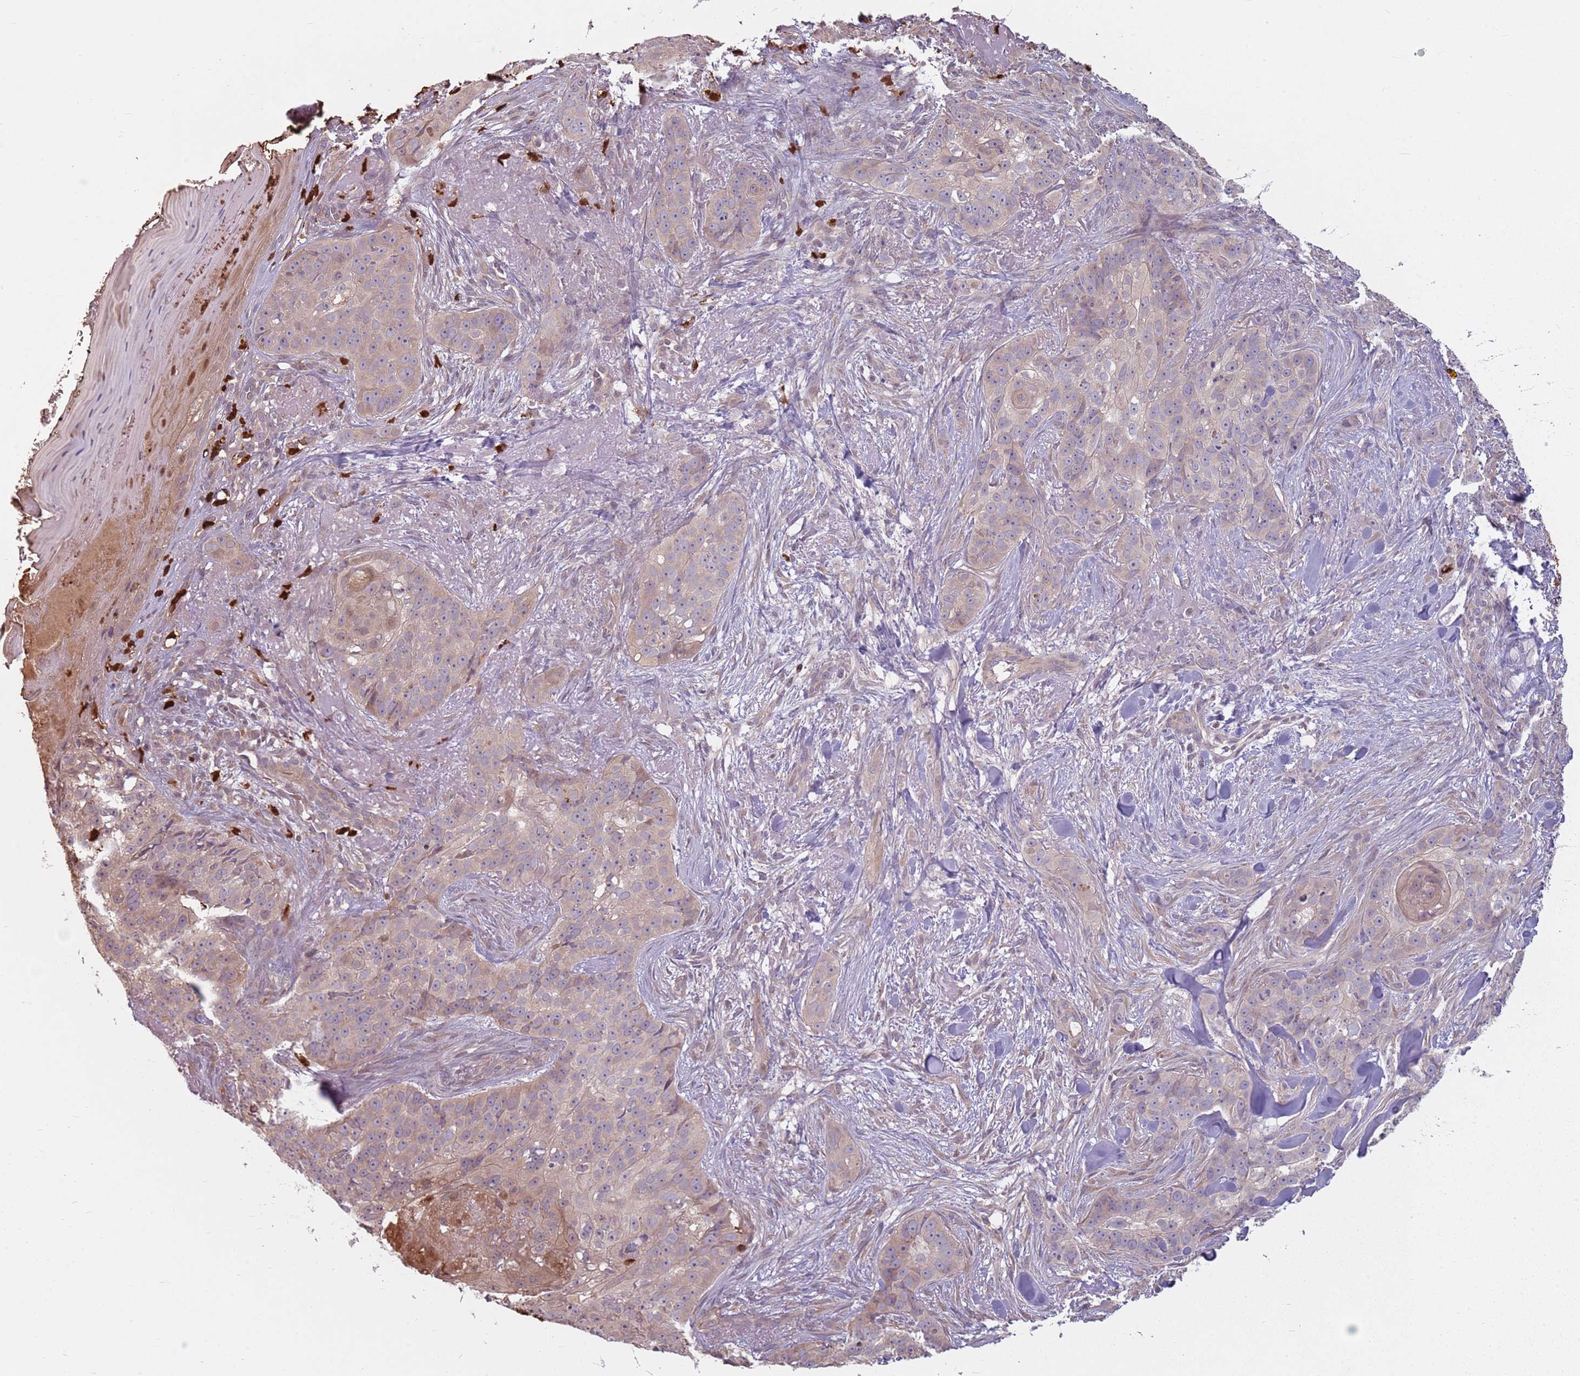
{"staining": {"intensity": "weak", "quantity": "25%-75%", "location": "cytoplasmic/membranous"}, "tissue": "skin cancer", "cell_type": "Tumor cells", "image_type": "cancer", "snomed": [{"axis": "morphology", "description": "Basal cell carcinoma"}, {"axis": "topography", "description": "Skin"}], "caption": "IHC micrograph of human basal cell carcinoma (skin) stained for a protein (brown), which demonstrates low levels of weak cytoplasmic/membranous staining in about 25%-75% of tumor cells.", "gene": "SPAG4", "patient": {"sex": "female", "age": 92}}